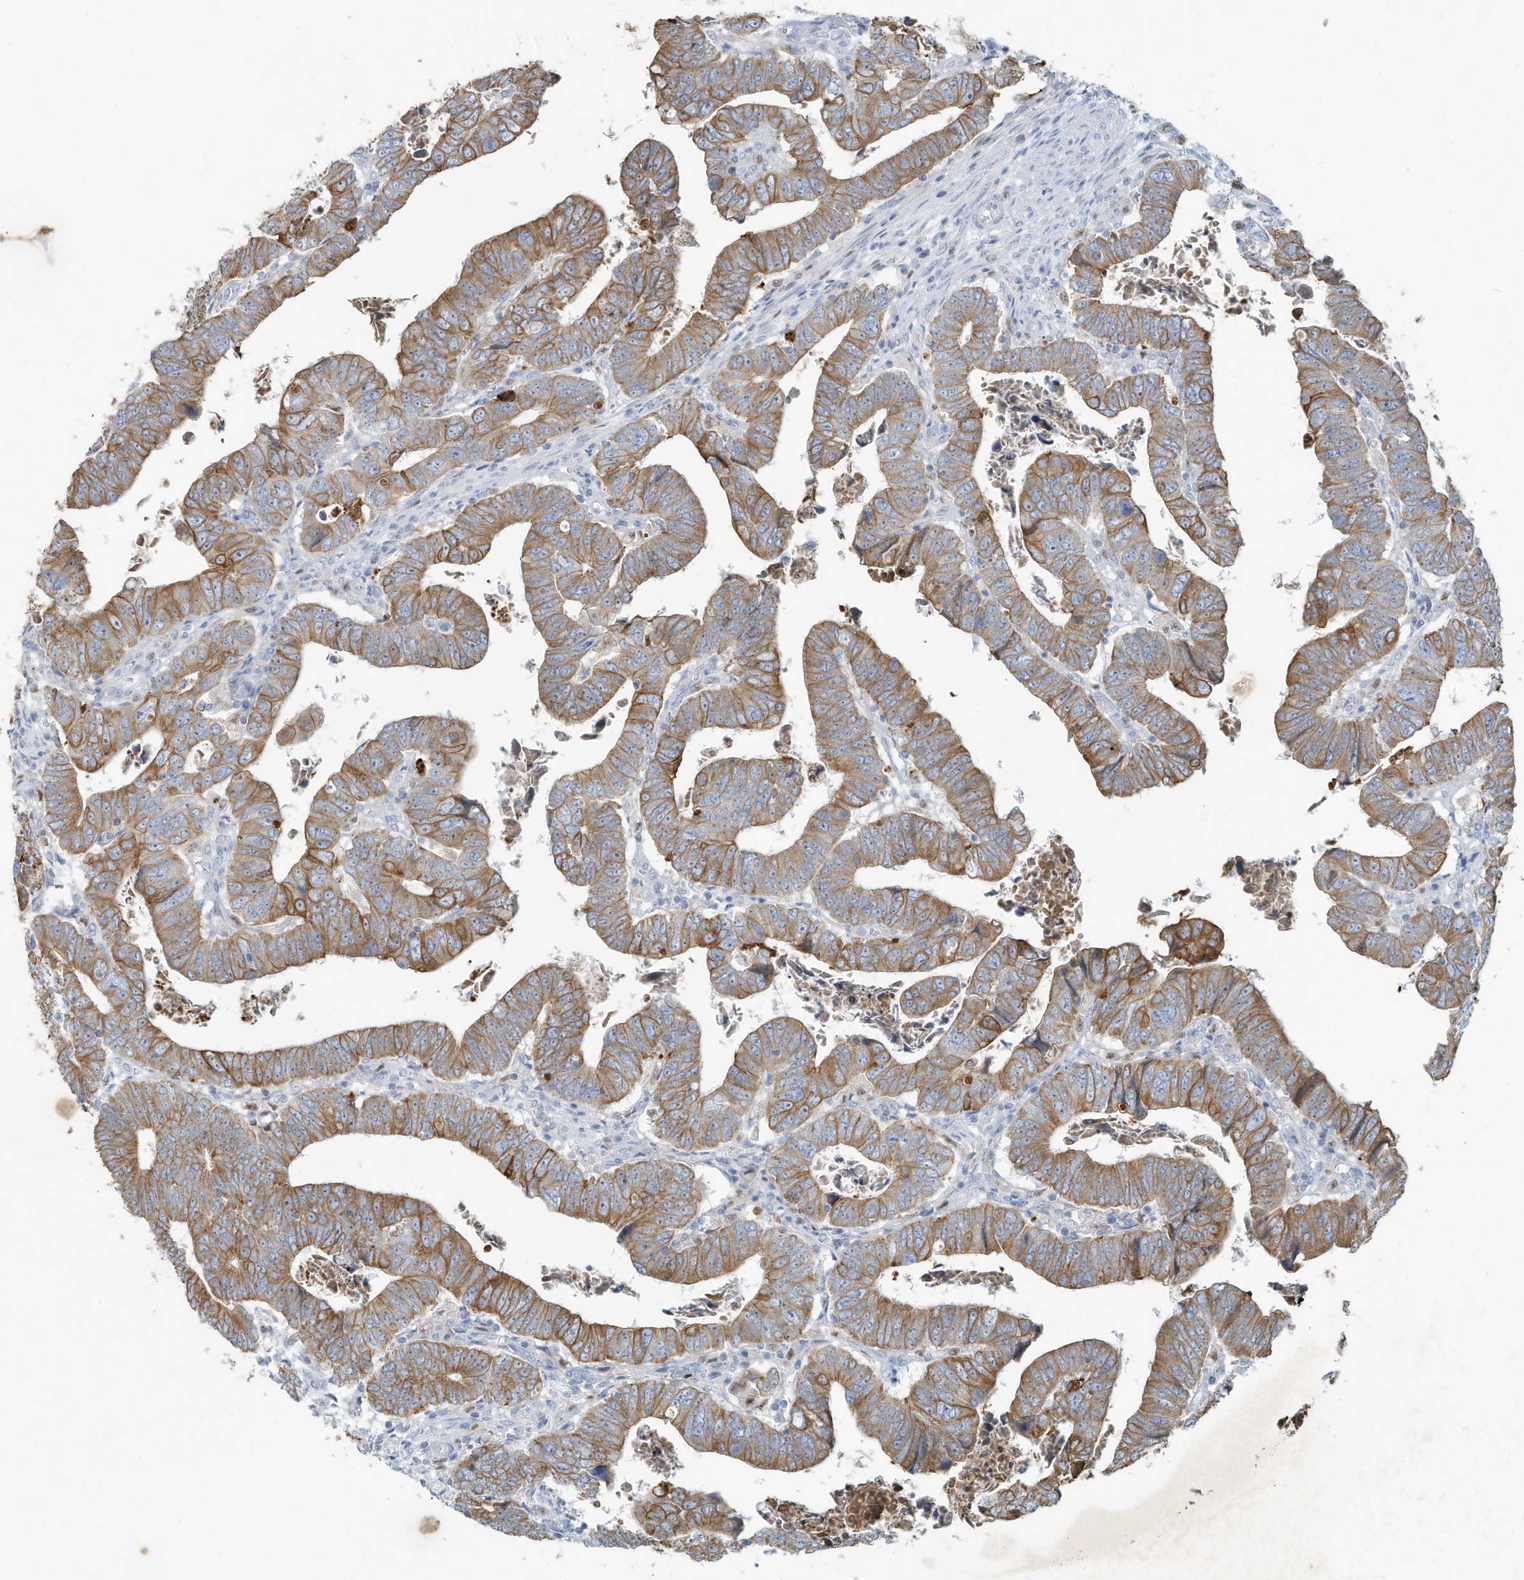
{"staining": {"intensity": "moderate", "quantity": ">75%", "location": "cytoplasmic/membranous"}, "tissue": "colorectal cancer", "cell_type": "Tumor cells", "image_type": "cancer", "snomed": [{"axis": "morphology", "description": "Normal tissue, NOS"}, {"axis": "morphology", "description": "Adenocarcinoma, NOS"}, {"axis": "topography", "description": "Rectum"}], "caption": "Immunohistochemical staining of colorectal cancer demonstrates medium levels of moderate cytoplasmic/membranous protein expression in approximately >75% of tumor cells.", "gene": "TUBE1", "patient": {"sex": "female", "age": 65}}